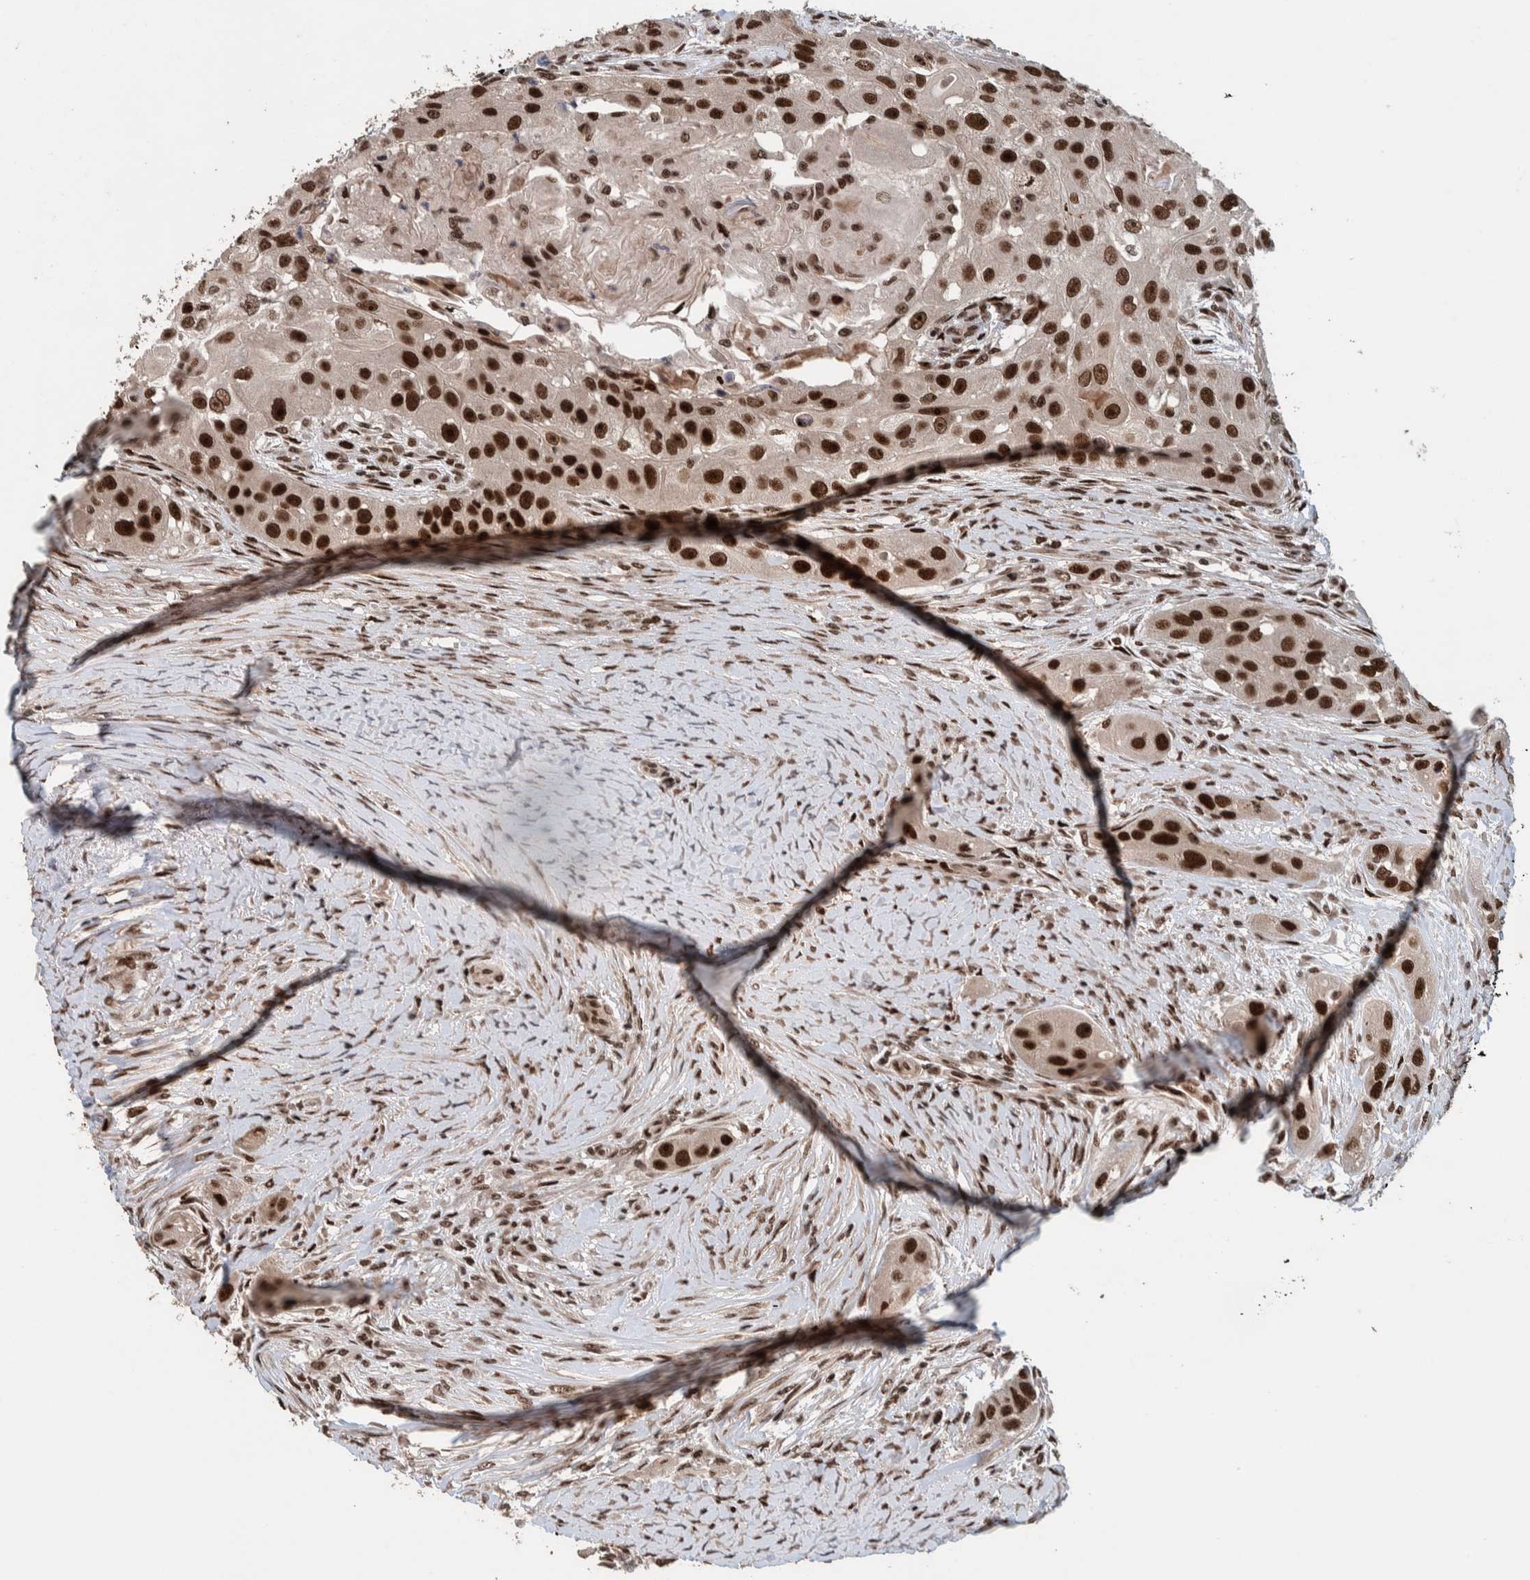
{"staining": {"intensity": "strong", "quantity": ">75%", "location": "nuclear"}, "tissue": "head and neck cancer", "cell_type": "Tumor cells", "image_type": "cancer", "snomed": [{"axis": "morphology", "description": "Normal tissue, NOS"}, {"axis": "morphology", "description": "Squamous cell carcinoma, NOS"}, {"axis": "topography", "description": "Skeletal muscle"}, {"axis": "topography", "description": "Head-Neck"}], "caption": "Protein expression analysis of head and neck cancer demonstrates strong nuclear expression in approximately >75% of tumor cells. Nuclei are stained in blue.", "gene": "CHD4", "patient": {"sex": "male", "age": 51}}